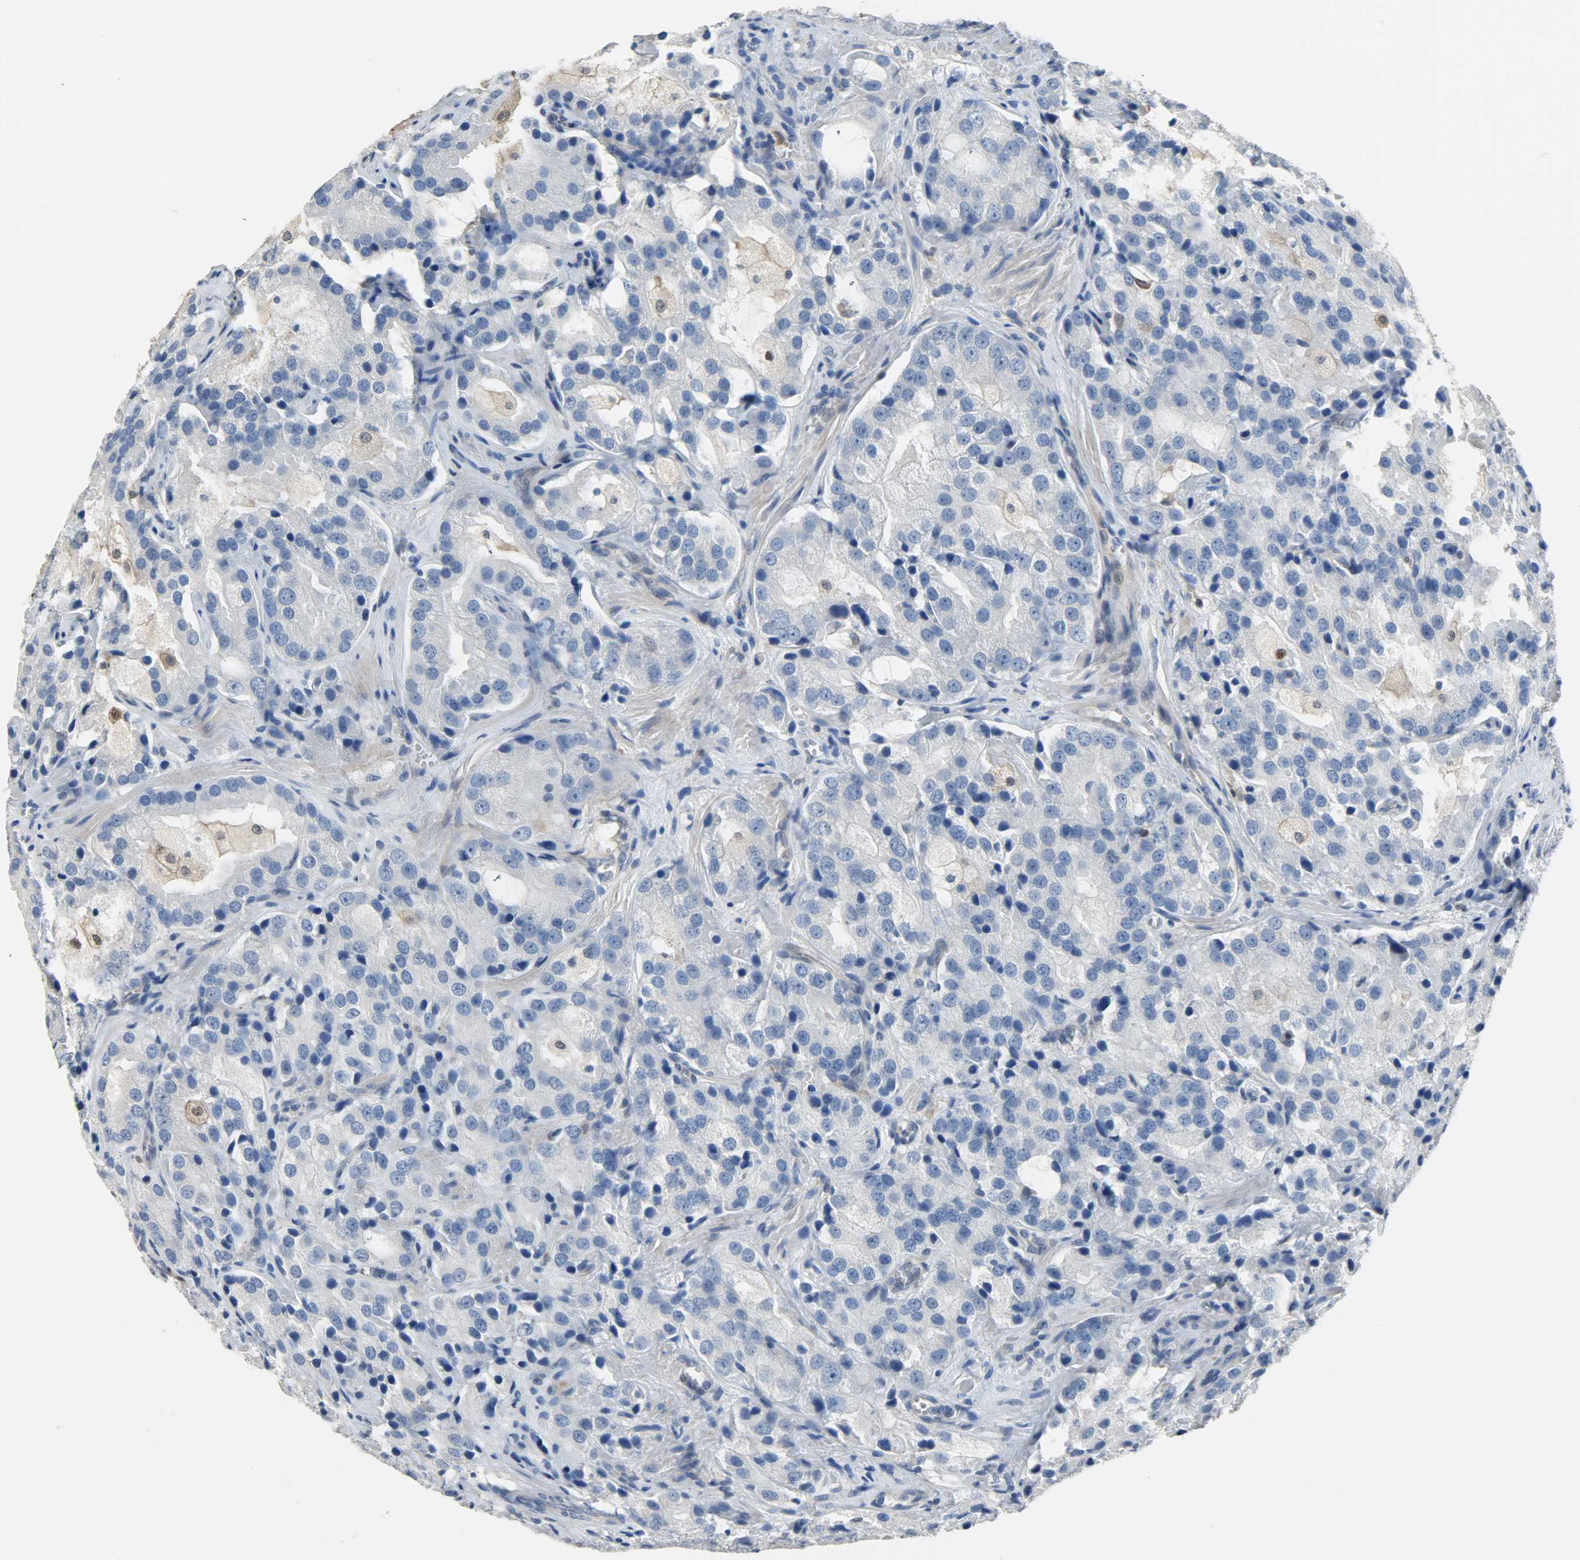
{"staining": {"intensity": "negative", "quantity": "none", "location": "none"}, "tissue": "prostate cancer", "cell_type": "Tumor cells", "image_type": "cancer", "snomed": [{"axis": "morphology", "description": "Adenocarcinoma, High grade"}, {"axis": "topography", "description": "Prostate"}], "caption": "Prostate cancer (adenocarcinoma (high-grade)) was stained to show a protein in brown. There is no significant staining in tumor cells.", "gene": "EIF4EBP1", "patient": {"sex": "male", "age": 70}}